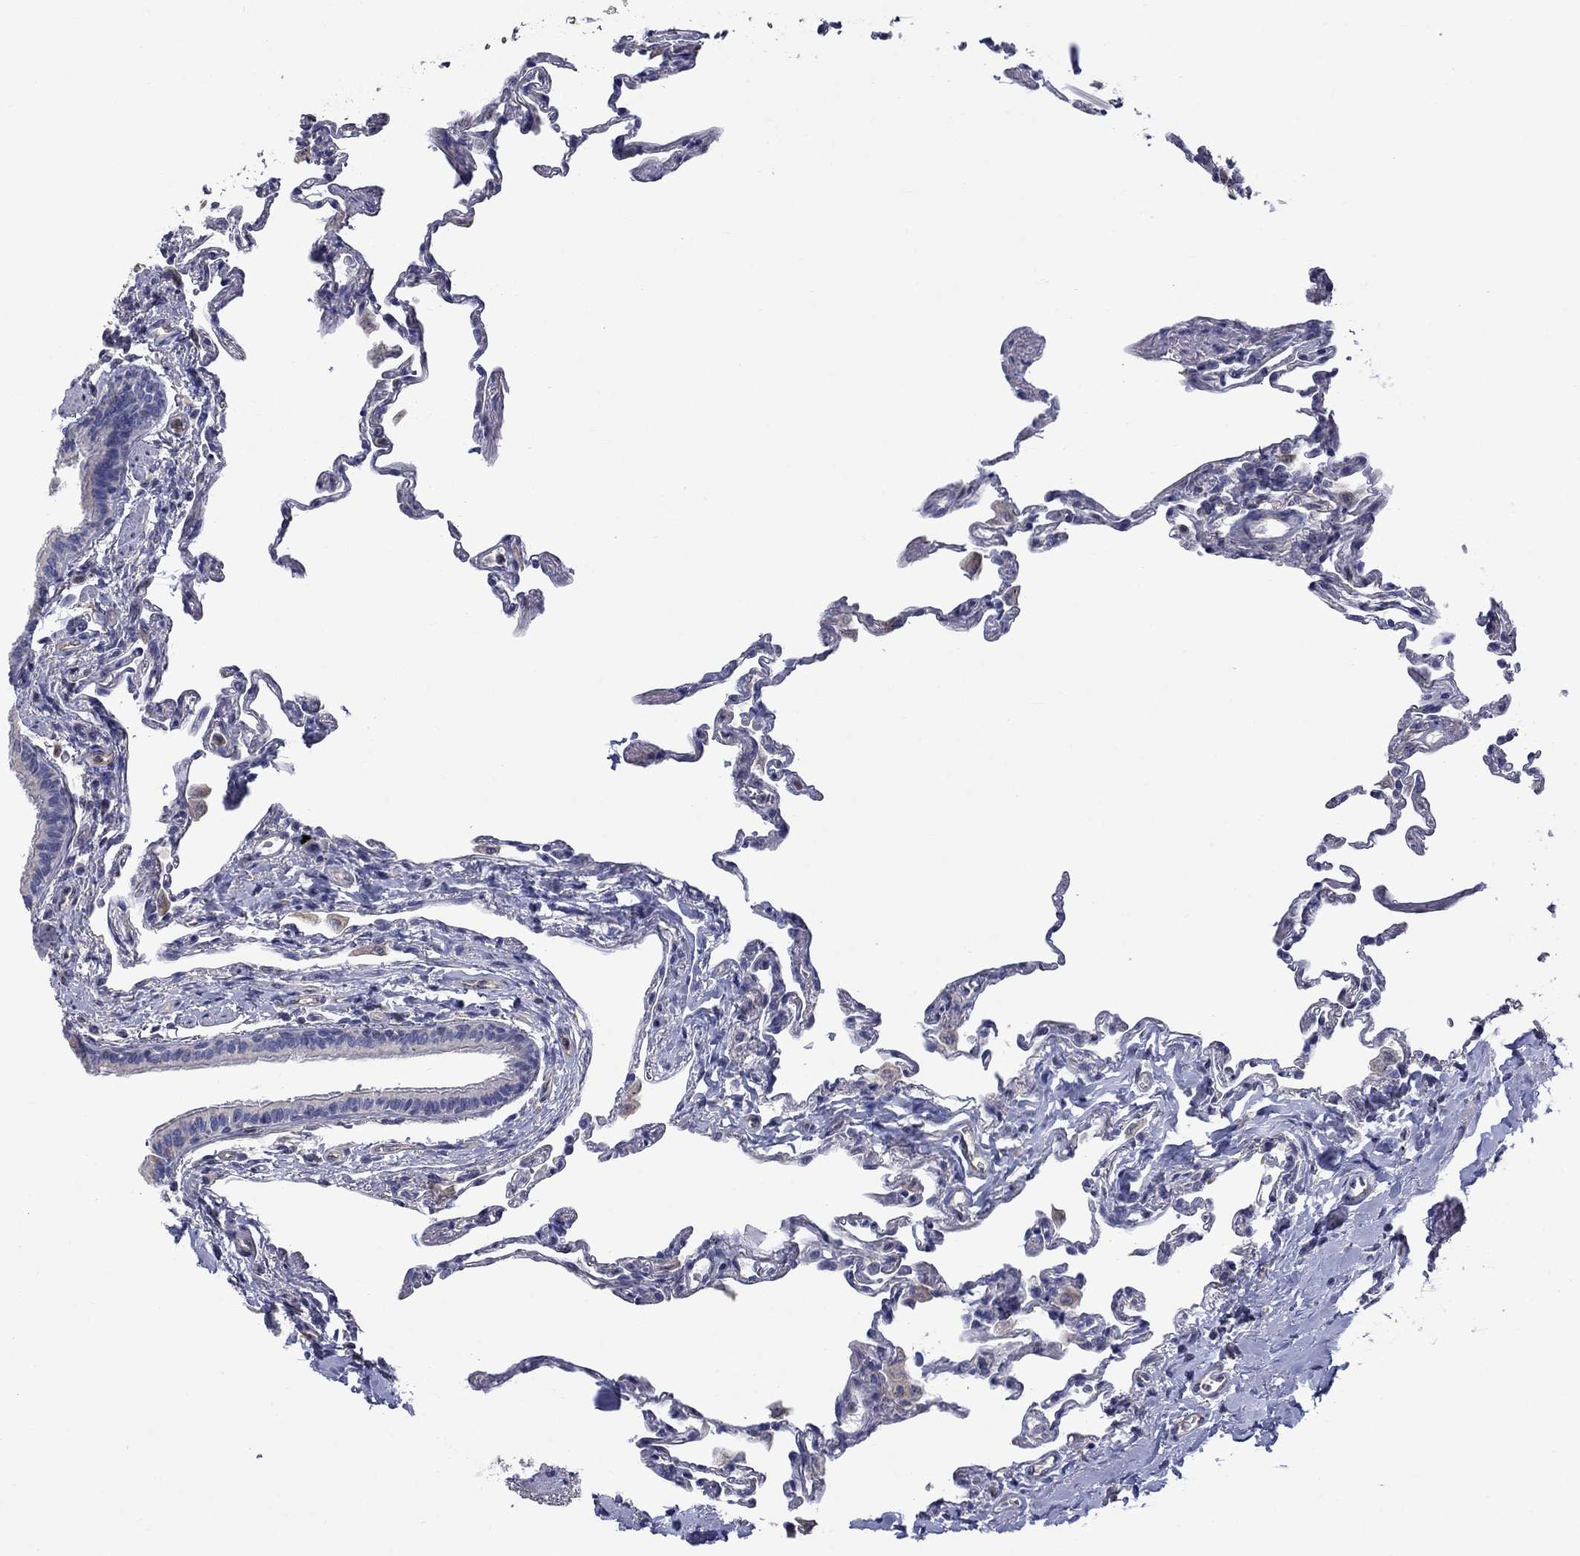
{"staining": {"intensity": "negative", "quantity": "none", "location": "none"}, "tissue": "lung", "cell_type": "Alveolar cells", "image_type": "normal", "snomed": [{"axis": "morphology", "description": "Normal tissue, NOS"}, {"axis": "topography", "description": "Lung"}], "caption": "The micrograph demonstrates no staining of alveolar cells in benign lung. (IHC, brightfield microscopy, high magnification).", "gene": "CAMKK2", "patient": {"sex": "female", "age": 57}}